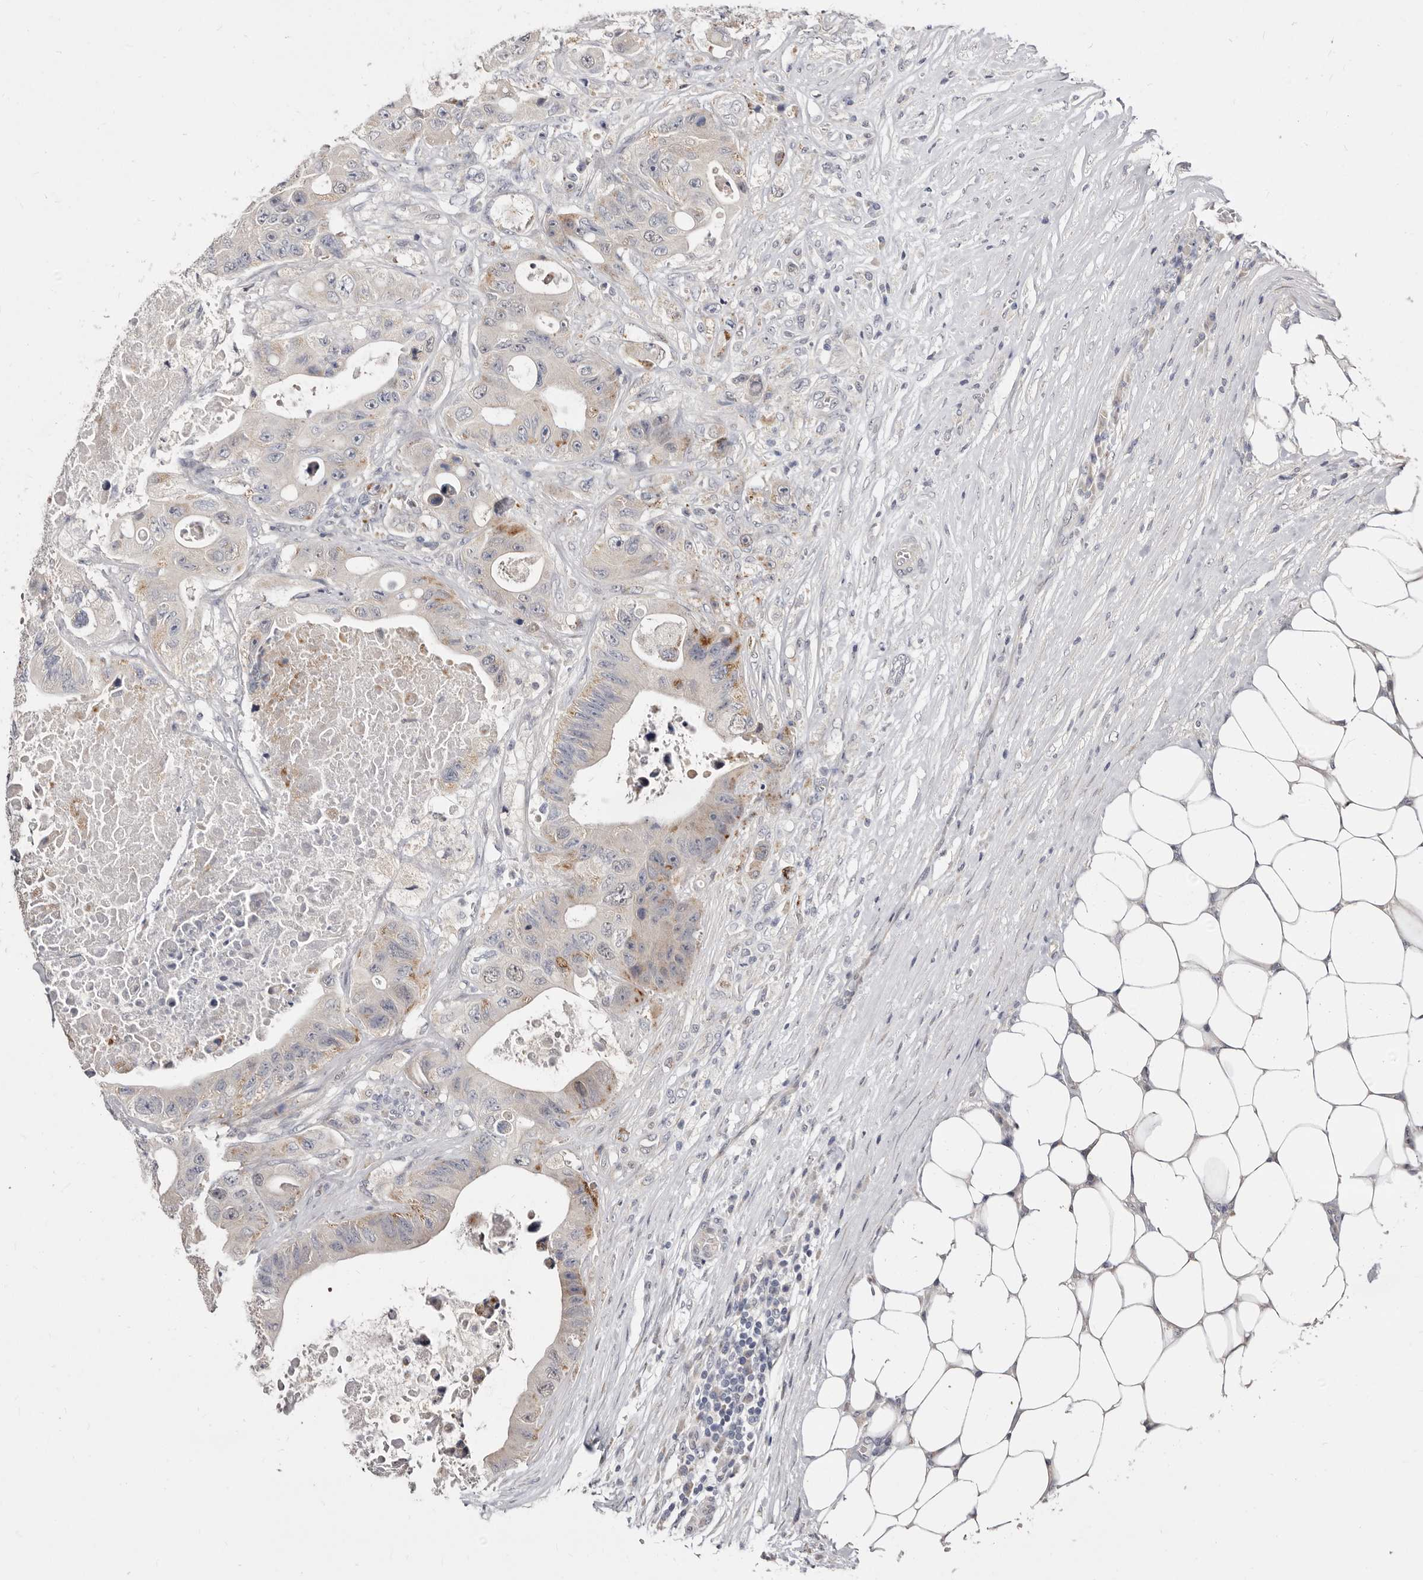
{"staining": {"intensity": "weak", "quantity": "<25%", "location": "cytoplasmic/membranous"}, "tissue": "colorectal cancer", "cell_type": "Tumor cells", "image_type": "cancer", "snomed": [{"axis": "morphology", "description": "Adenocarcinoma, NOS"}, {"axis": "topography", "description": "Colon"}], "caption": "This is an IHC micrograph of colorectal cancer. There is no staining in tumor cells.", "gene": "KLHL4", "patient": {"sex": "female", "age": 46}}